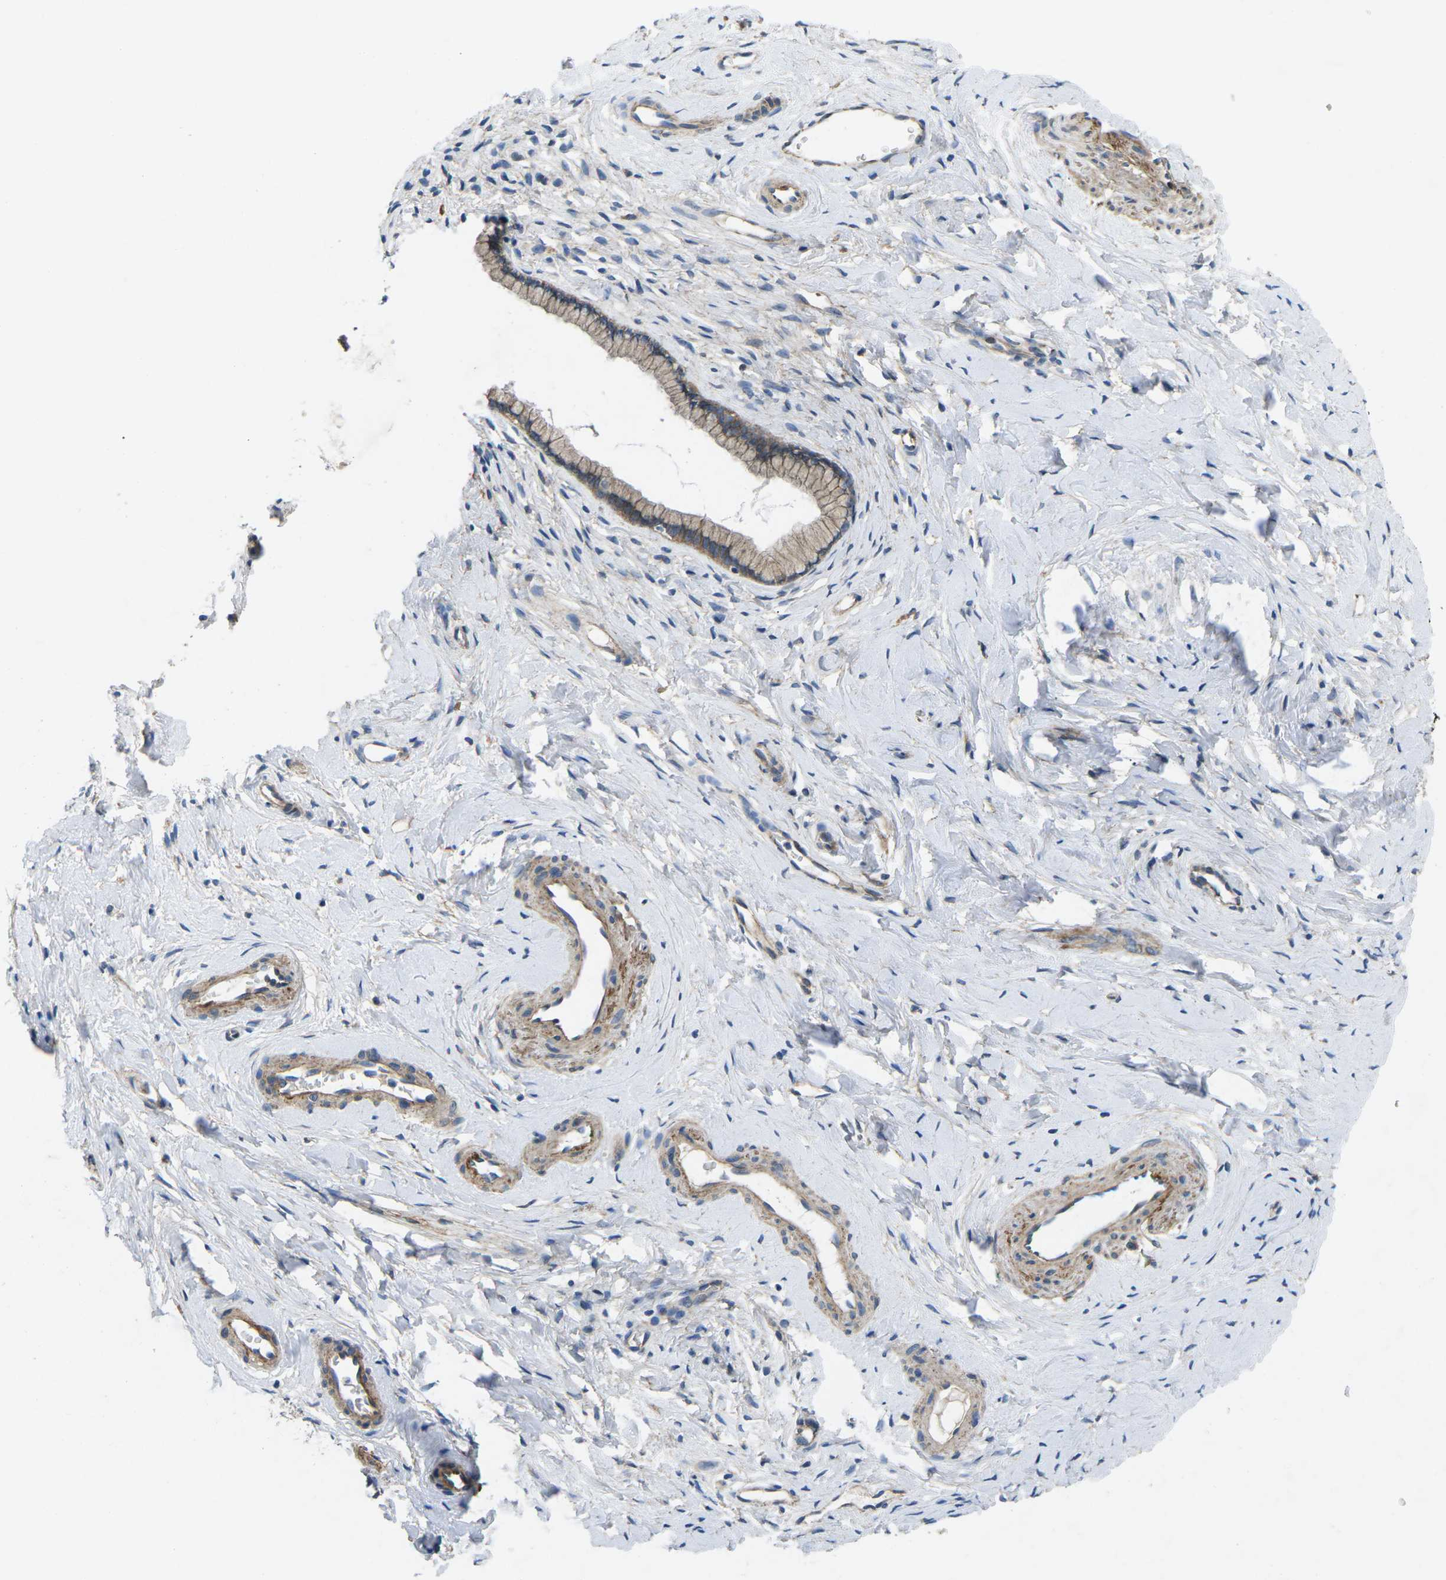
{"staining": {"intensity": "moderate", "quantity": ">75%", "location": "cytoplasmic/membranous"}, "tissue": "cervix", "cell_type": "Glandular cells", "image_type": "normal", "snomed": [{"axis": "morphology", "description": "Normal tissue, NOS"}, {"axis": "topography", "description": "Cervix"}], "caption": "Immunohistochemistry staining of normal cervix, which demonstrates medium levels of moderate cytoplasmic/membranous staining in approximately >75% of glandular cells indicating moderate cytoplasmic/membranous protein staining. The staining was performed using DAB (3,3'-diaminobenzidine) (brown) for protein detection and nuclei were counterstained in hematoxylin (blue).", "gene": "CTNND1", "patient": {"sex": "female", "age": 65}}